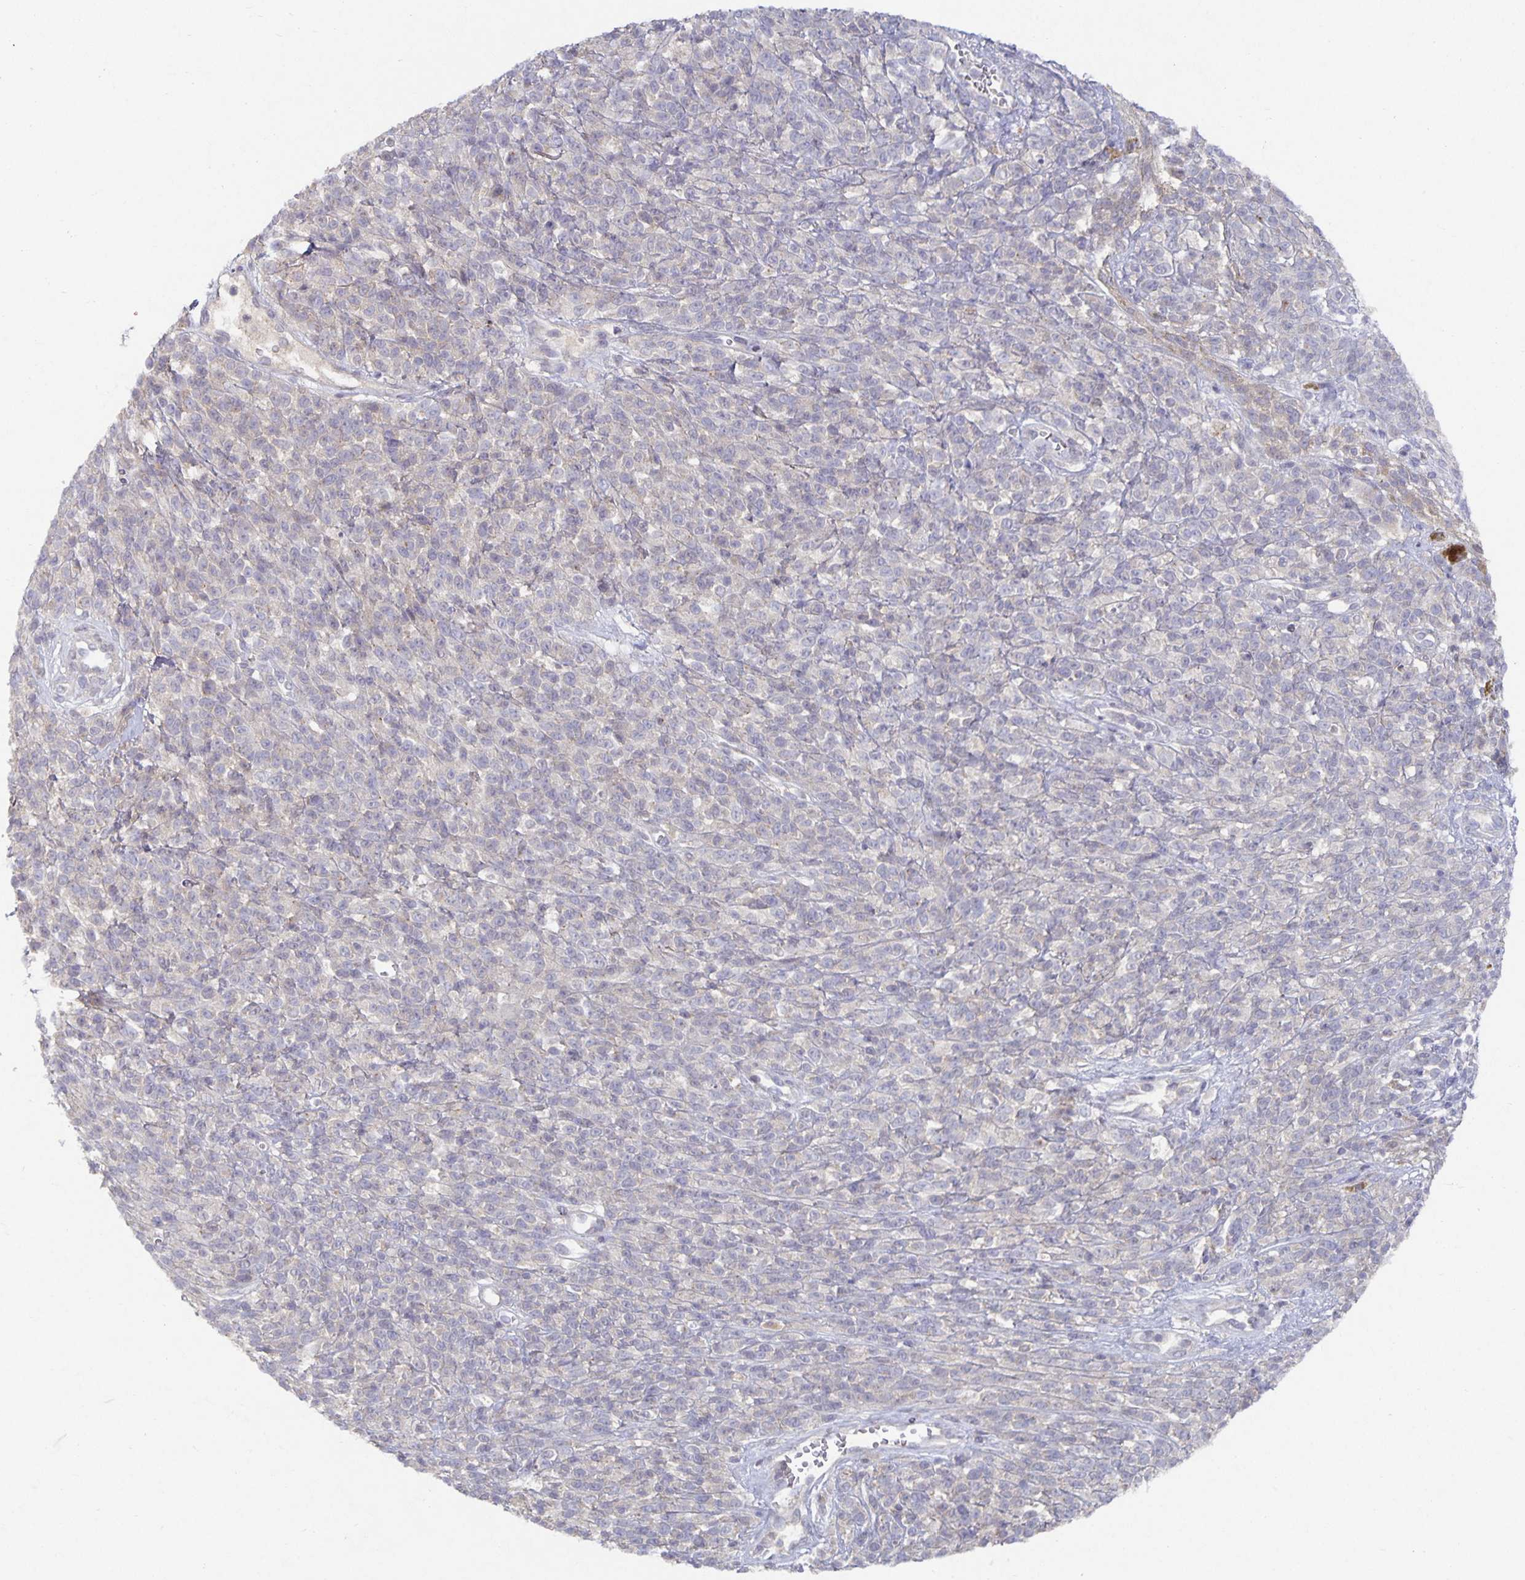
{"staining": {"intensity": "negative", "quantity": "none", "location": "none"}, "tissue": "melanoma", "cell_type": "Tumor cells", "image_type": "cancer", "snomed": [{"axis": "morphology", "description": "Malignant melanoma, NOS"}, {"axis": "topography", "description": "Skin"}, {"axis": "topography", "description": "Skin of trunk"}], "caption": "Histopathology image shows no significant protein expression in tumor cells of melanoma. Nuclei are stained in blue.", "gene": "HEPN1", "patient": {"sex": "male", "age": 74}}